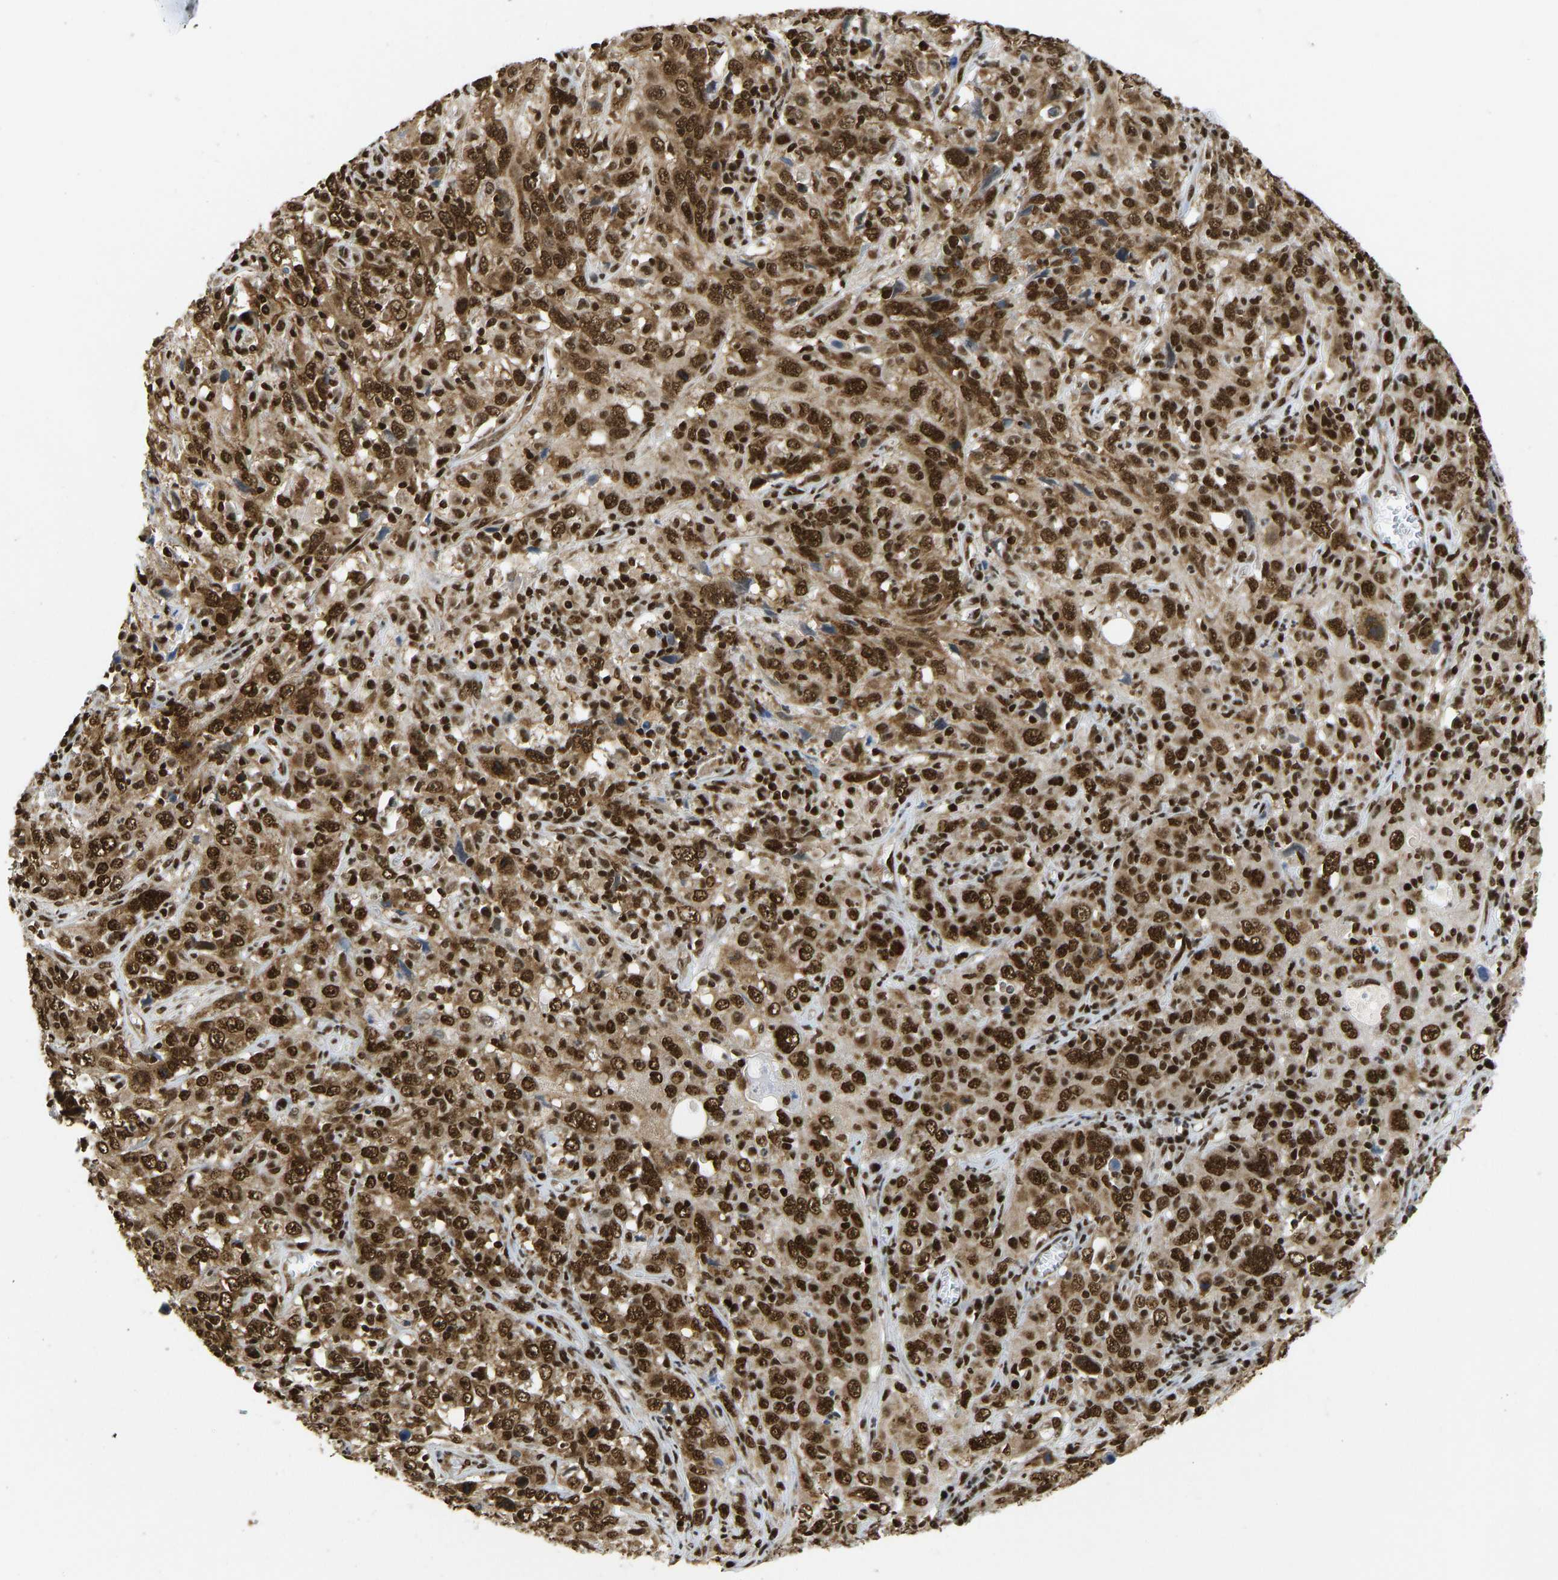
{"staining": {"intensity": "strong", "quantity": ">75%", "location": "cytoplasmic/membranous,nuclear"}, "tissue": "cervical cancer", "cell_type": "Tumor cells", "image_type": "cancer", "snomed": [{"axis": "morphology", "description": "Squamous cell carcinoma, NOS"}, {"axis": "topography", "description": "Cervix"}], "caption": "Strong cytoplasmic/membranous and nuclear protein expression is identified in about >75% of tumor cells in squamous cell carcinoma (cervical).", "gene": "ZSCAN20", "patient": {"sex": "female", "age": 46}}